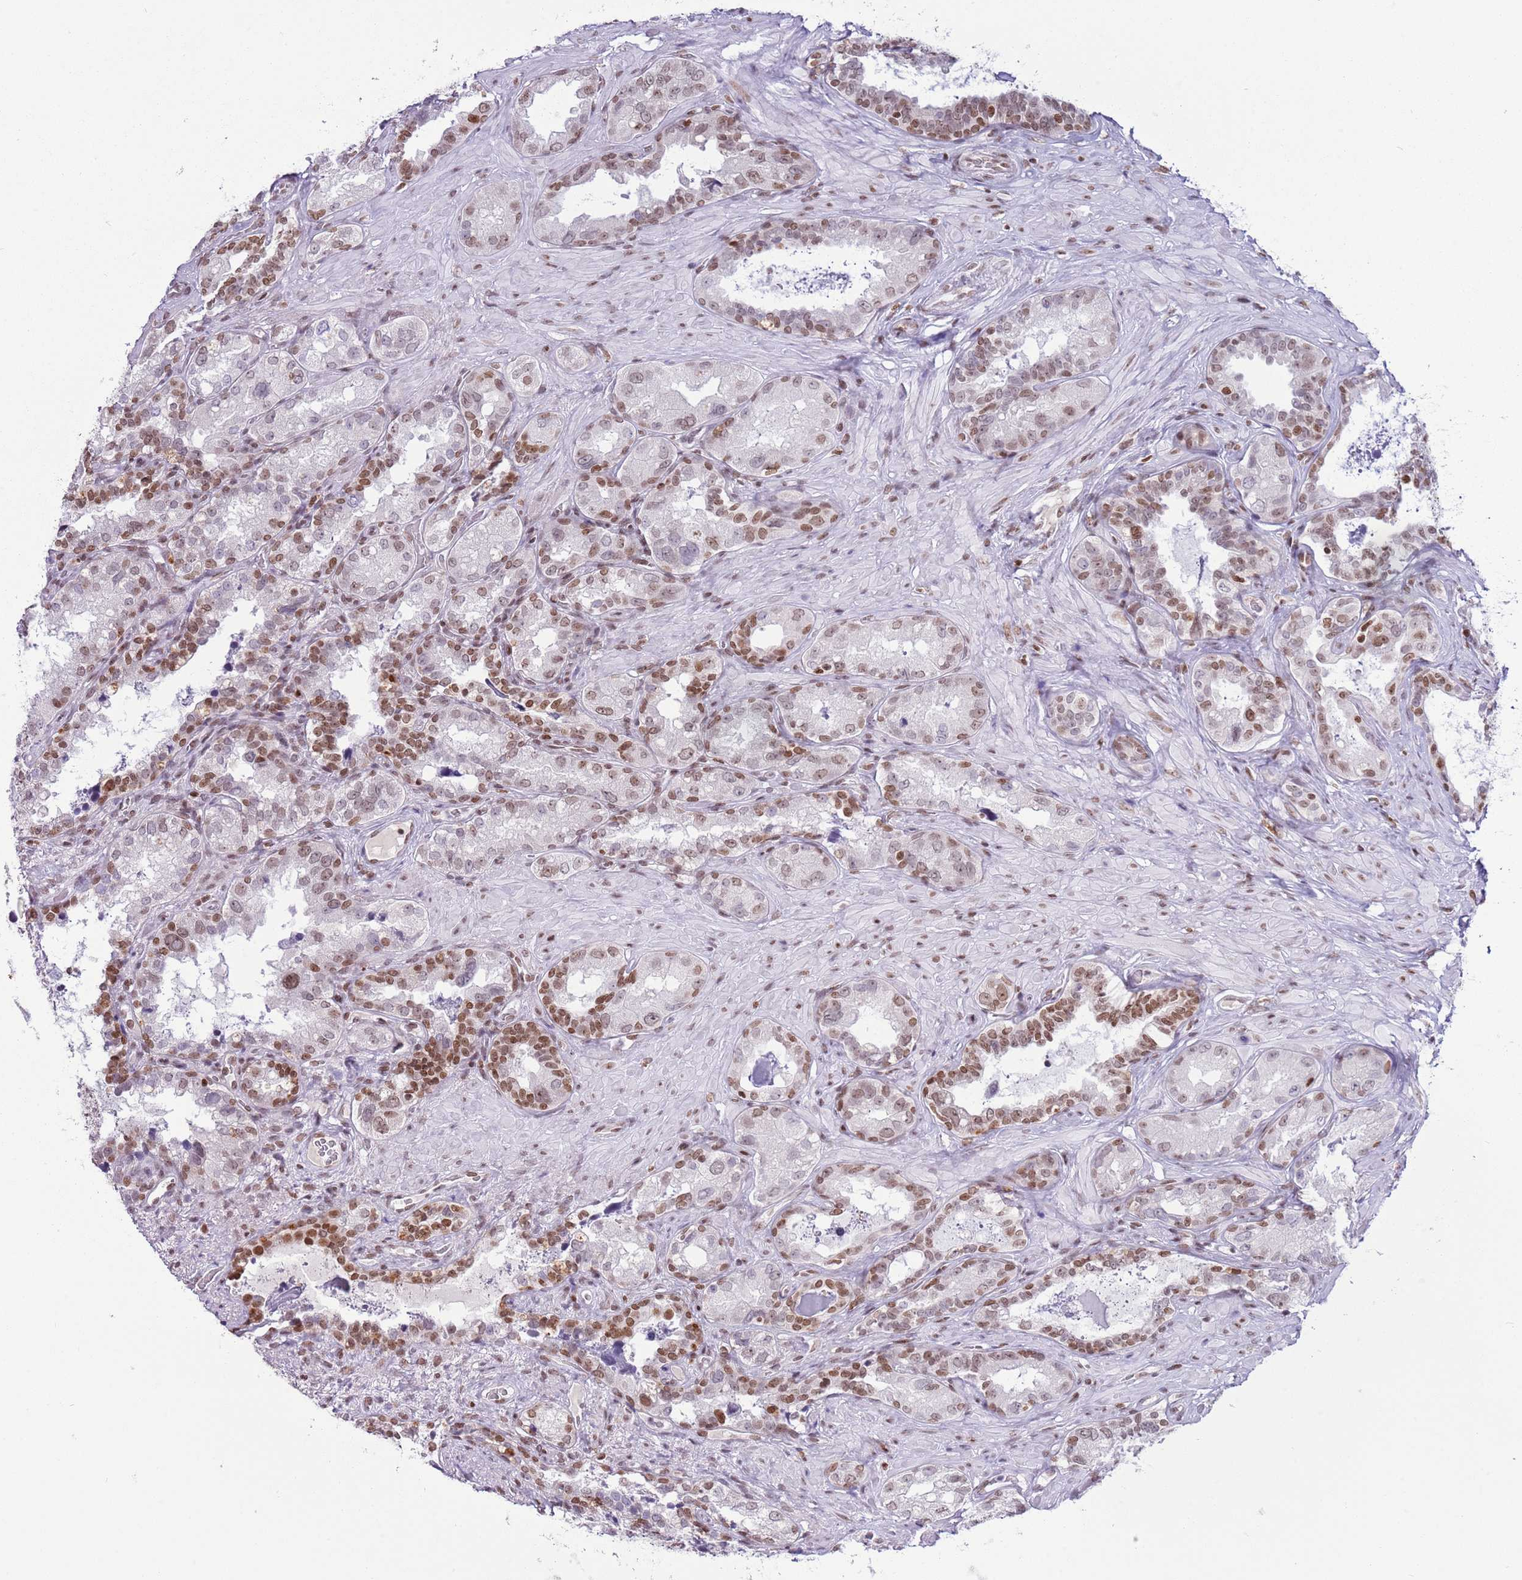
{"staining": {"intensity": "moderate", "quantity": "25%-75%", "location": "nuclear"}, "tissue": "seminal vesicle", "cell_type": "Glandular cells", "image_type": "normal", "snomed": [{"axis": "morphology", "description": "Normal tissue, NOS"}, {"axis": "topography", "description": "Seminal veicle"}, {"axis": "topography", "description": "Peripheral nerve tissue"}], "caption": "The photomicrograph demonstrates staining of benign seminal vesicle, revealing moderate nuclear protein positivity (brown color) within glandular cells. (DAB IHC, brown staining for protein, blue staining for nuclei).", "gene": "SELENOH", "patient": {"sex": "male", "age": 67}}